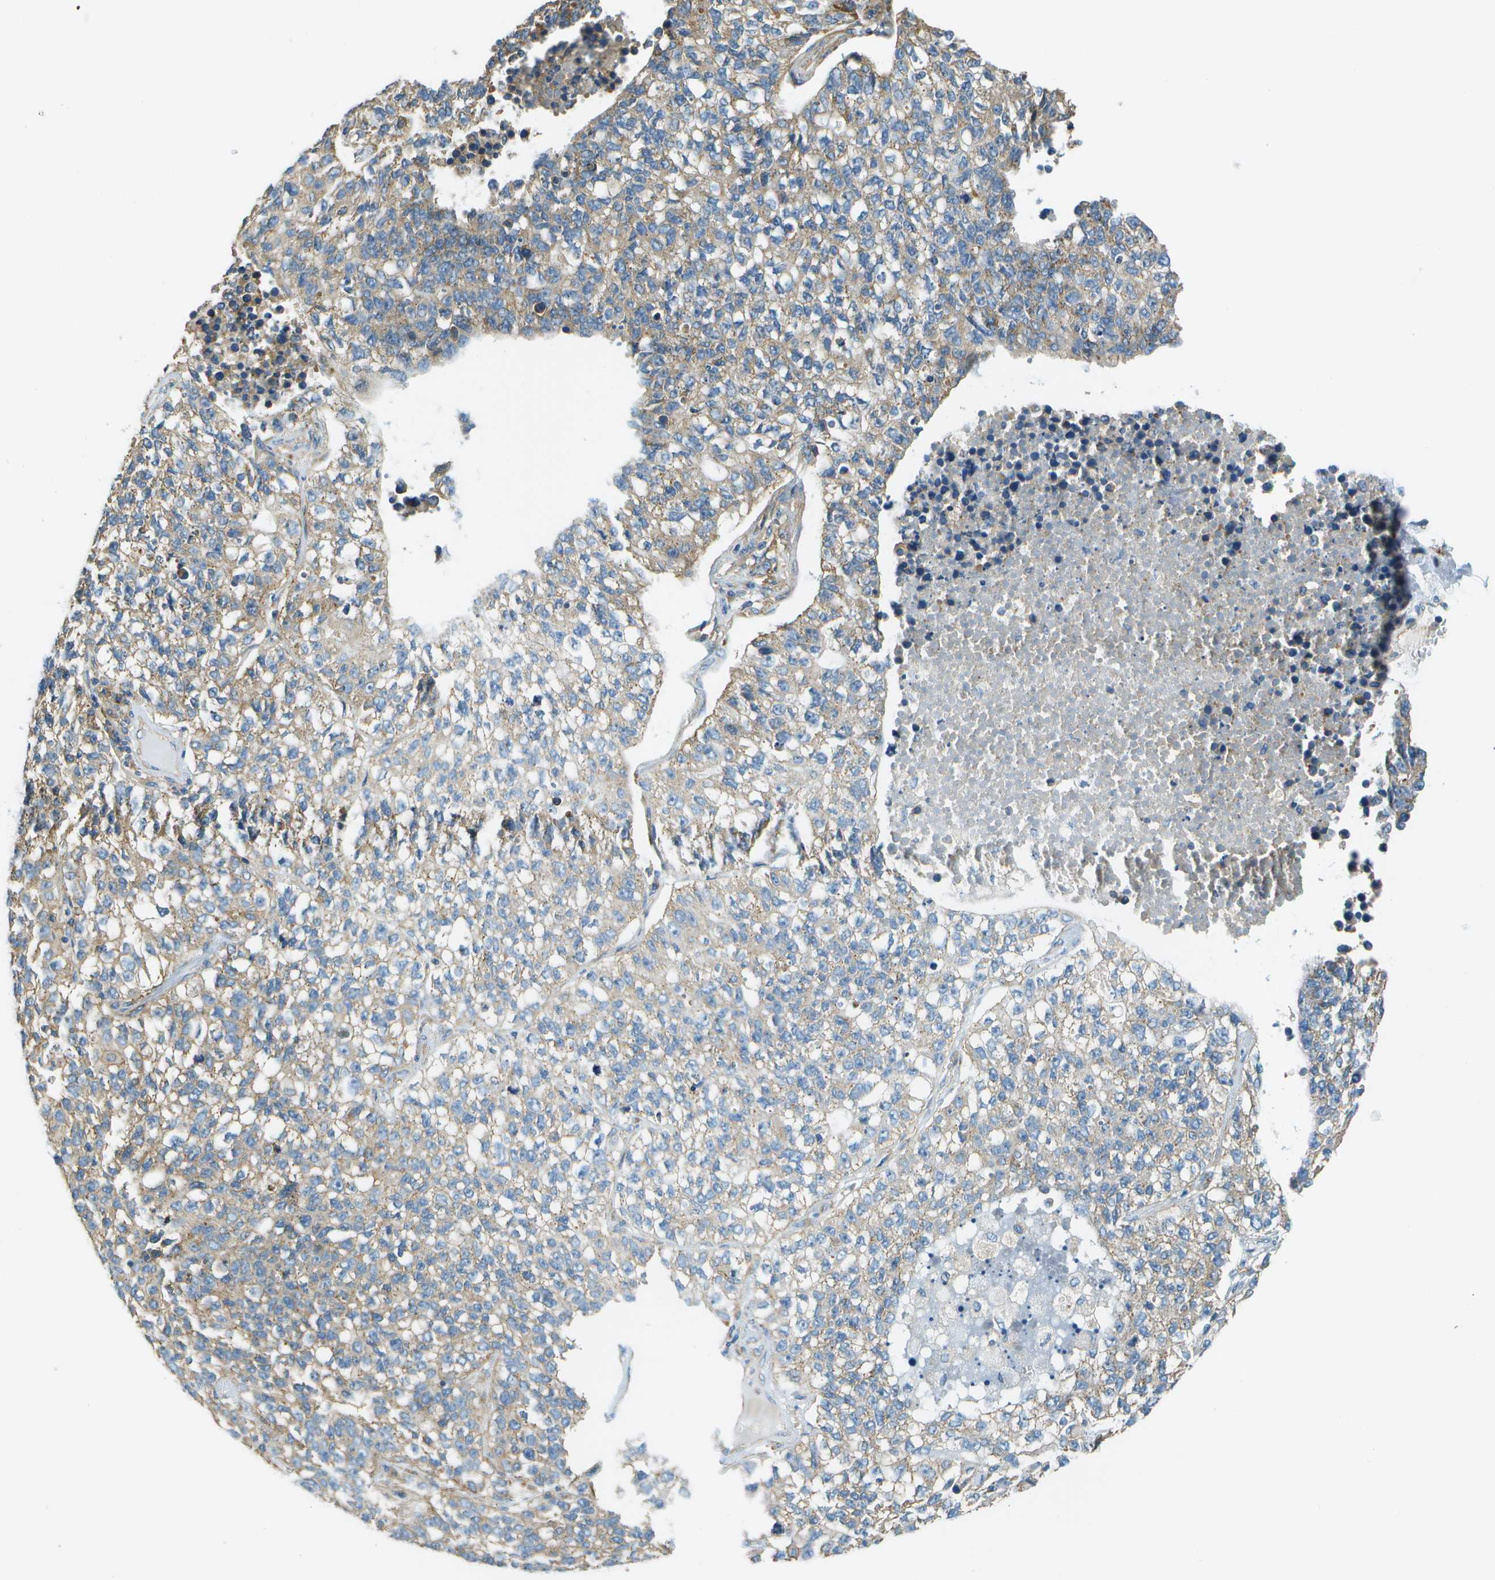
{"staining": {"intensity": "moderate", "quantity": "<25%", "location": "cytoplasmic/membranous"}, "tissue": "lung cancer", "cell_type": "Tumor cells", "image_type": "cancer", "snomed": [{"axis": "morphology", "description": "Adenocarcinoma, NOS"}, {"axis": "topography", "description": "Lung"}], "caption": "Immunohistochemical staining of human lung adenocarcinoma demonstrates moderate cytoplasmic/membranous protein expression in about <25% of tumor cells.", "gene": "CLTC", "patient": {"sex": "male", "age": 49}}